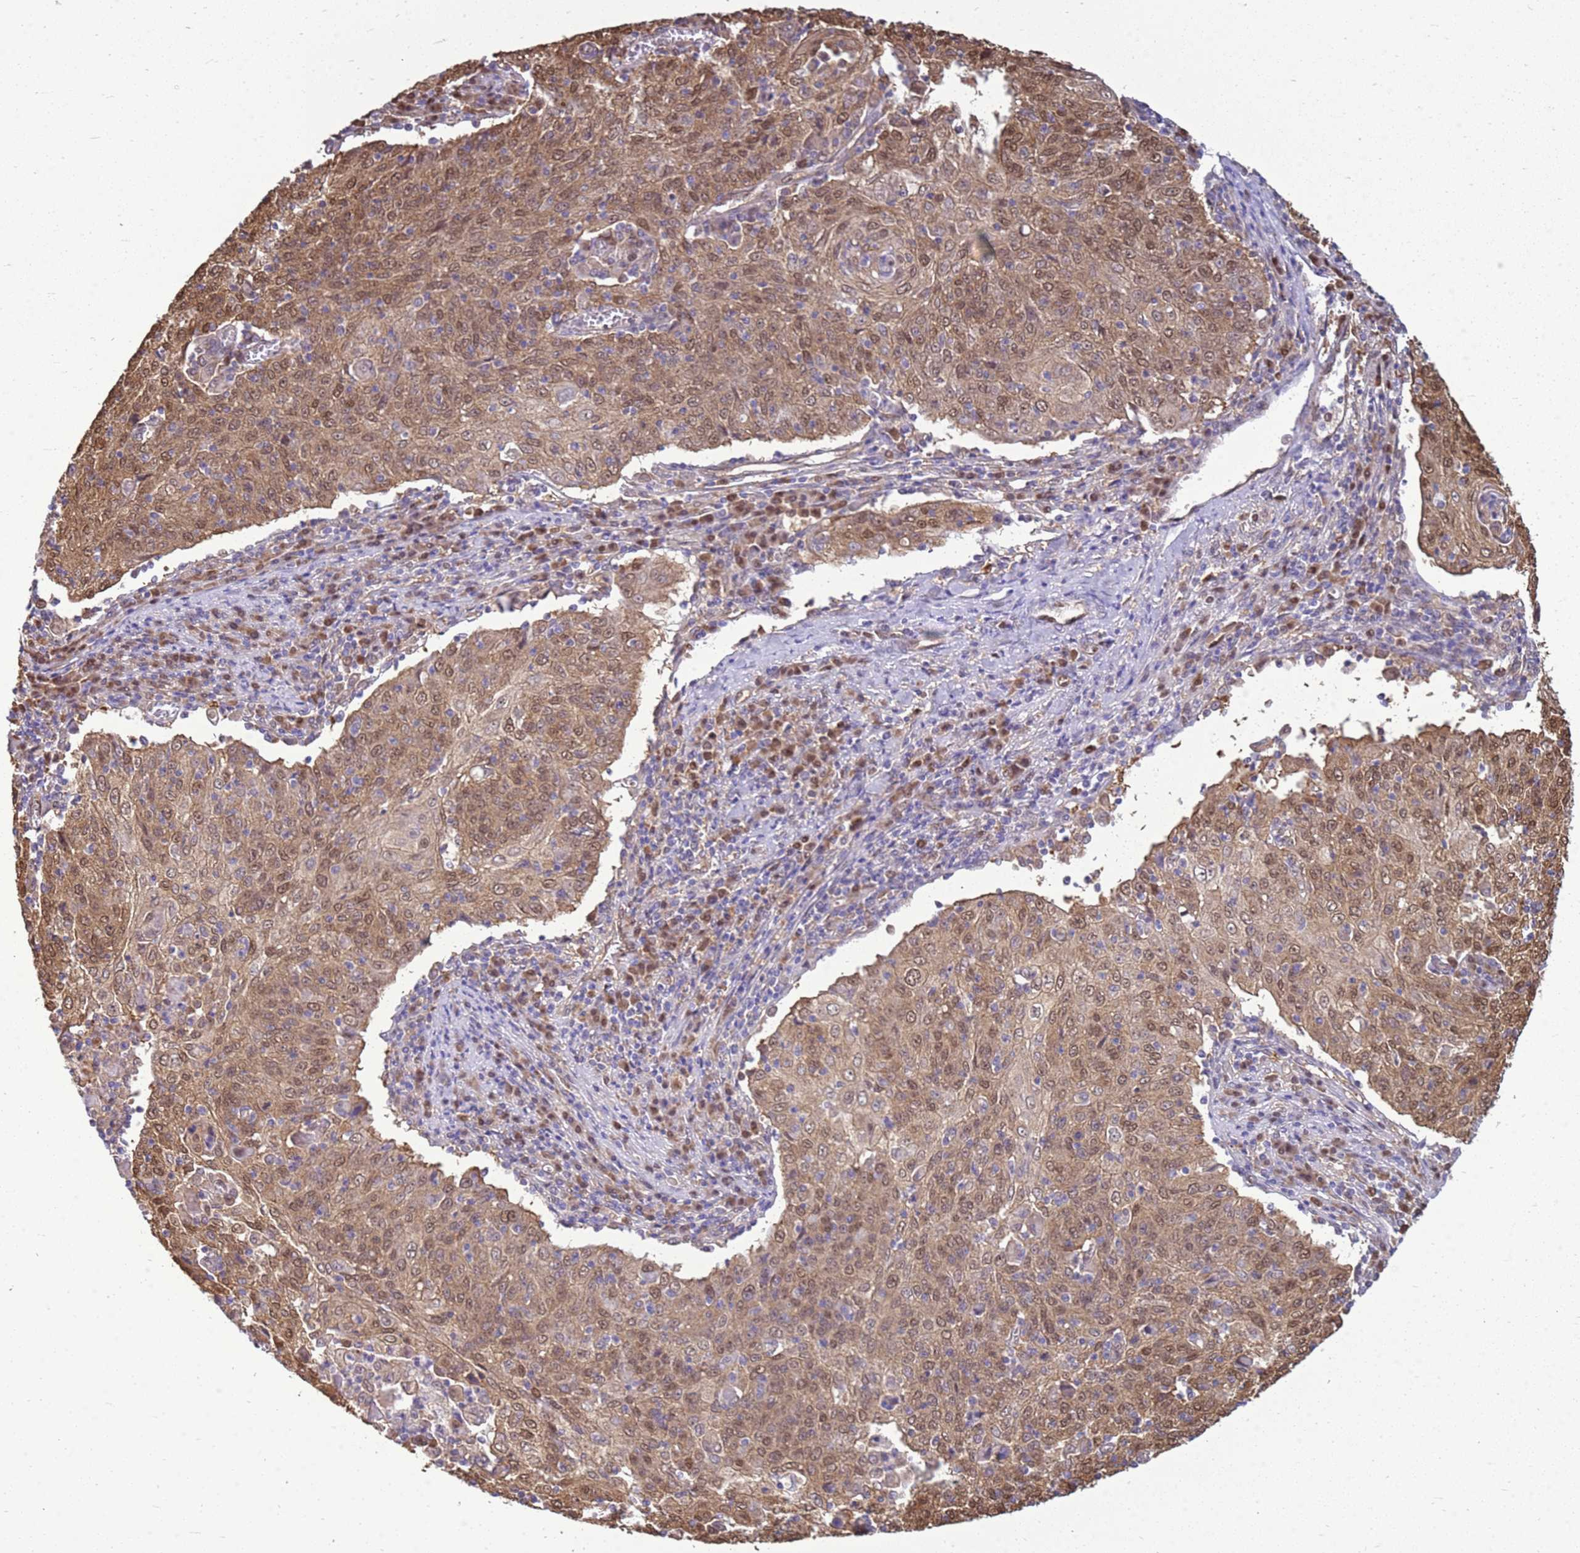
{"staining": {"intensity": "moderate", "quantity": ">75%", "location": "cytoplasmic/membranous,nuclear"}, "tissue": "cervical cancer", "cell_type": "Tumor cells", "image_type": "cancer", "snomed": [{"axis": "morphology", "description": "Squamous cell carcinoma, NOS"}, {"axis": "topography", "description": "Cervix"}], "caption": "Moderate cytoplasmic/membranous and nuclear protein staining is identified in approximately >75% of tumor cells in cervical squamous cell carcinoma.", "gene": "YWHAE", "patient": {"sex": "female", "age": 48}}